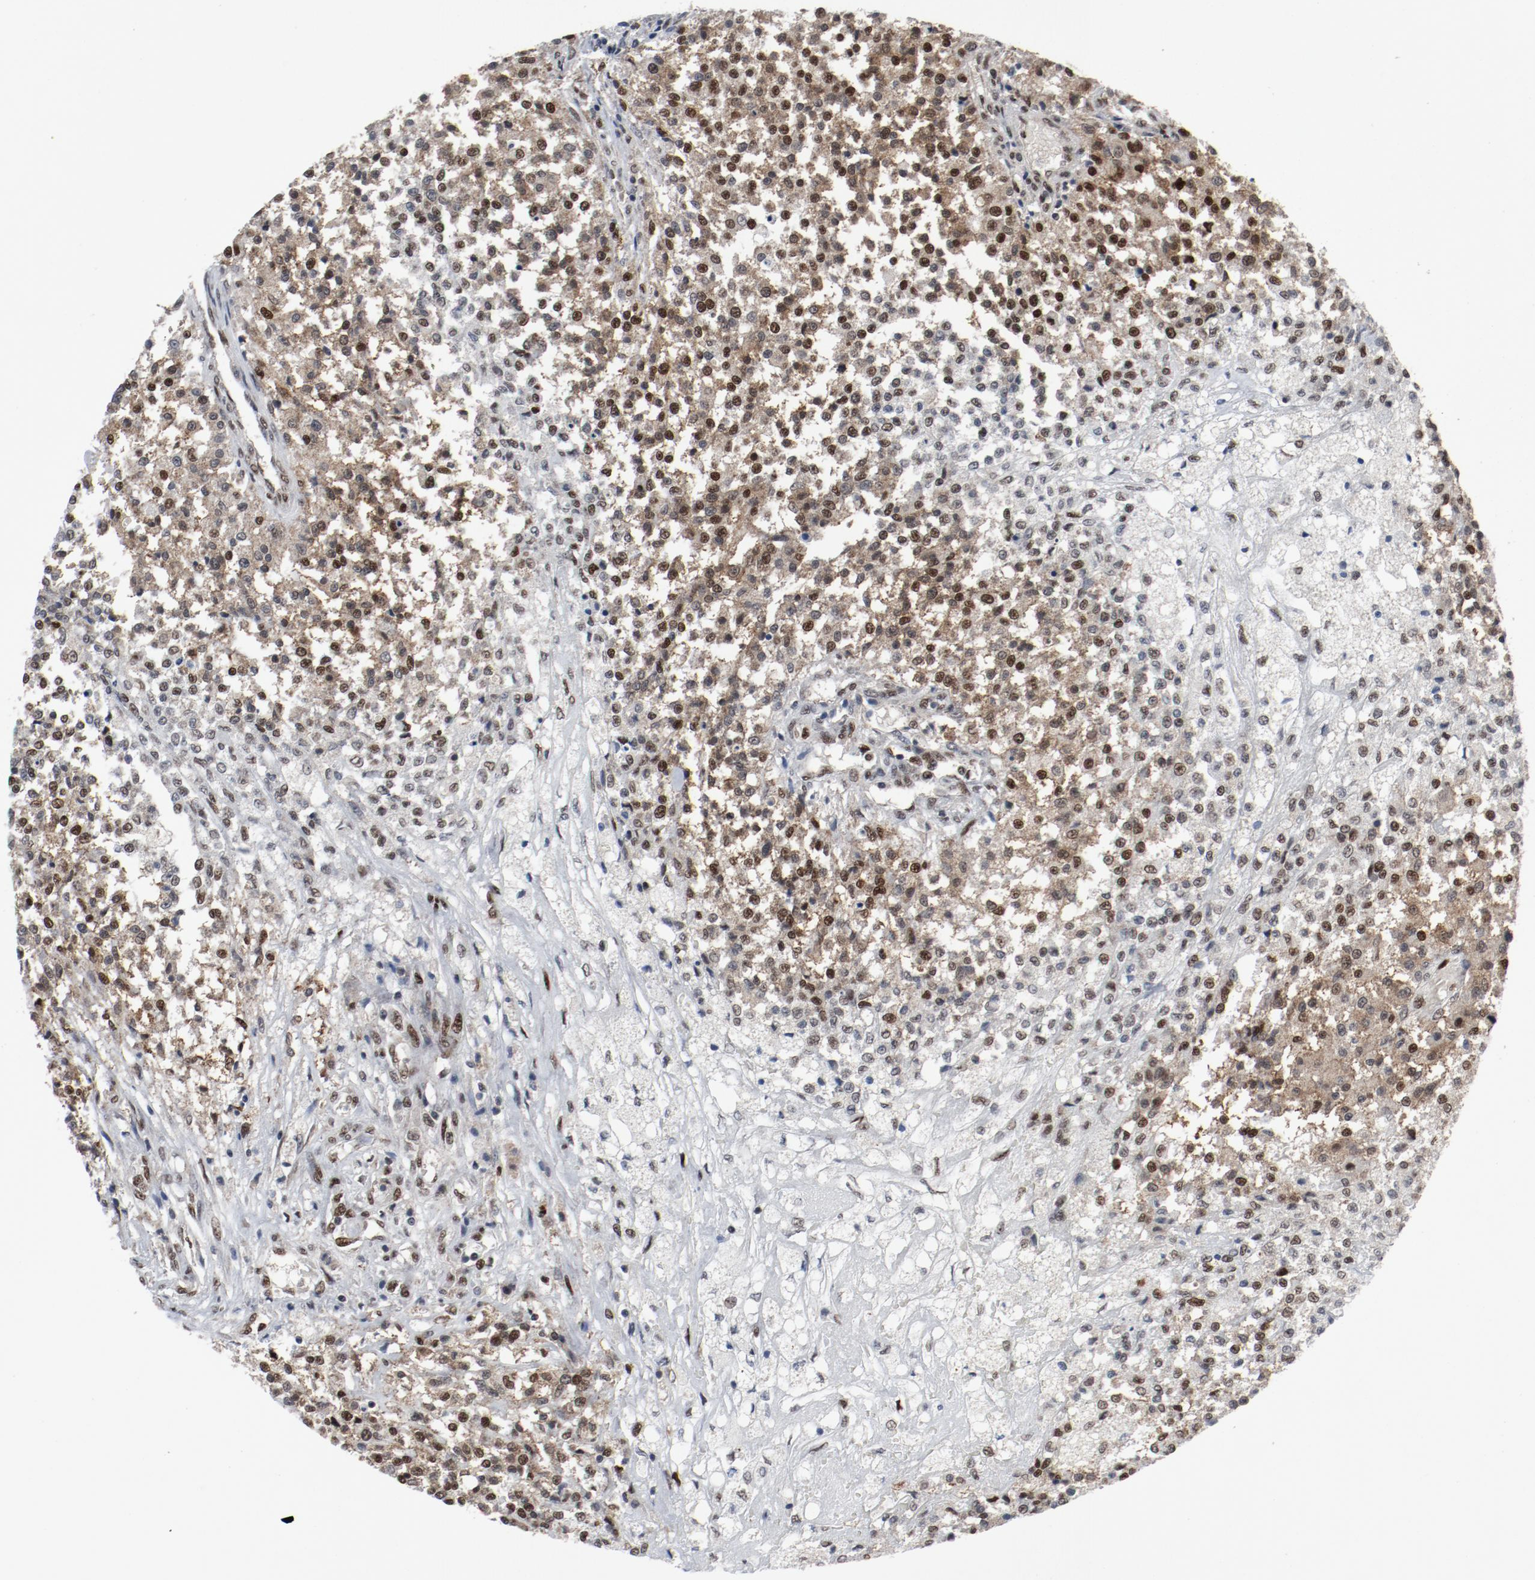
{"staining": {"intensity": "strong", "quantity": ">75%", "location": "cytoplasmic/membranous,nuclear"}, "tissue": "testis cancer", "cell_type": "Tumor cells", "image_type": "cancer", "snomed": [{"axis": "morphology", "description": "Seminoma, NOS"}, {"axis": "topography", "description": "Testis"}], "caption": "An immunohistochemistry (IHC) photomicrograph of tumor tissue is shown. Protein staining in brown highlights strong cytoplasmic/membranous and nuclear positivity in testis seminoma within tumor cells. (DAB = brown stain, brightfield microscopy at high magnification).", "gene": "JMJD6", "patient": {"sex": "male", "age": 59}}